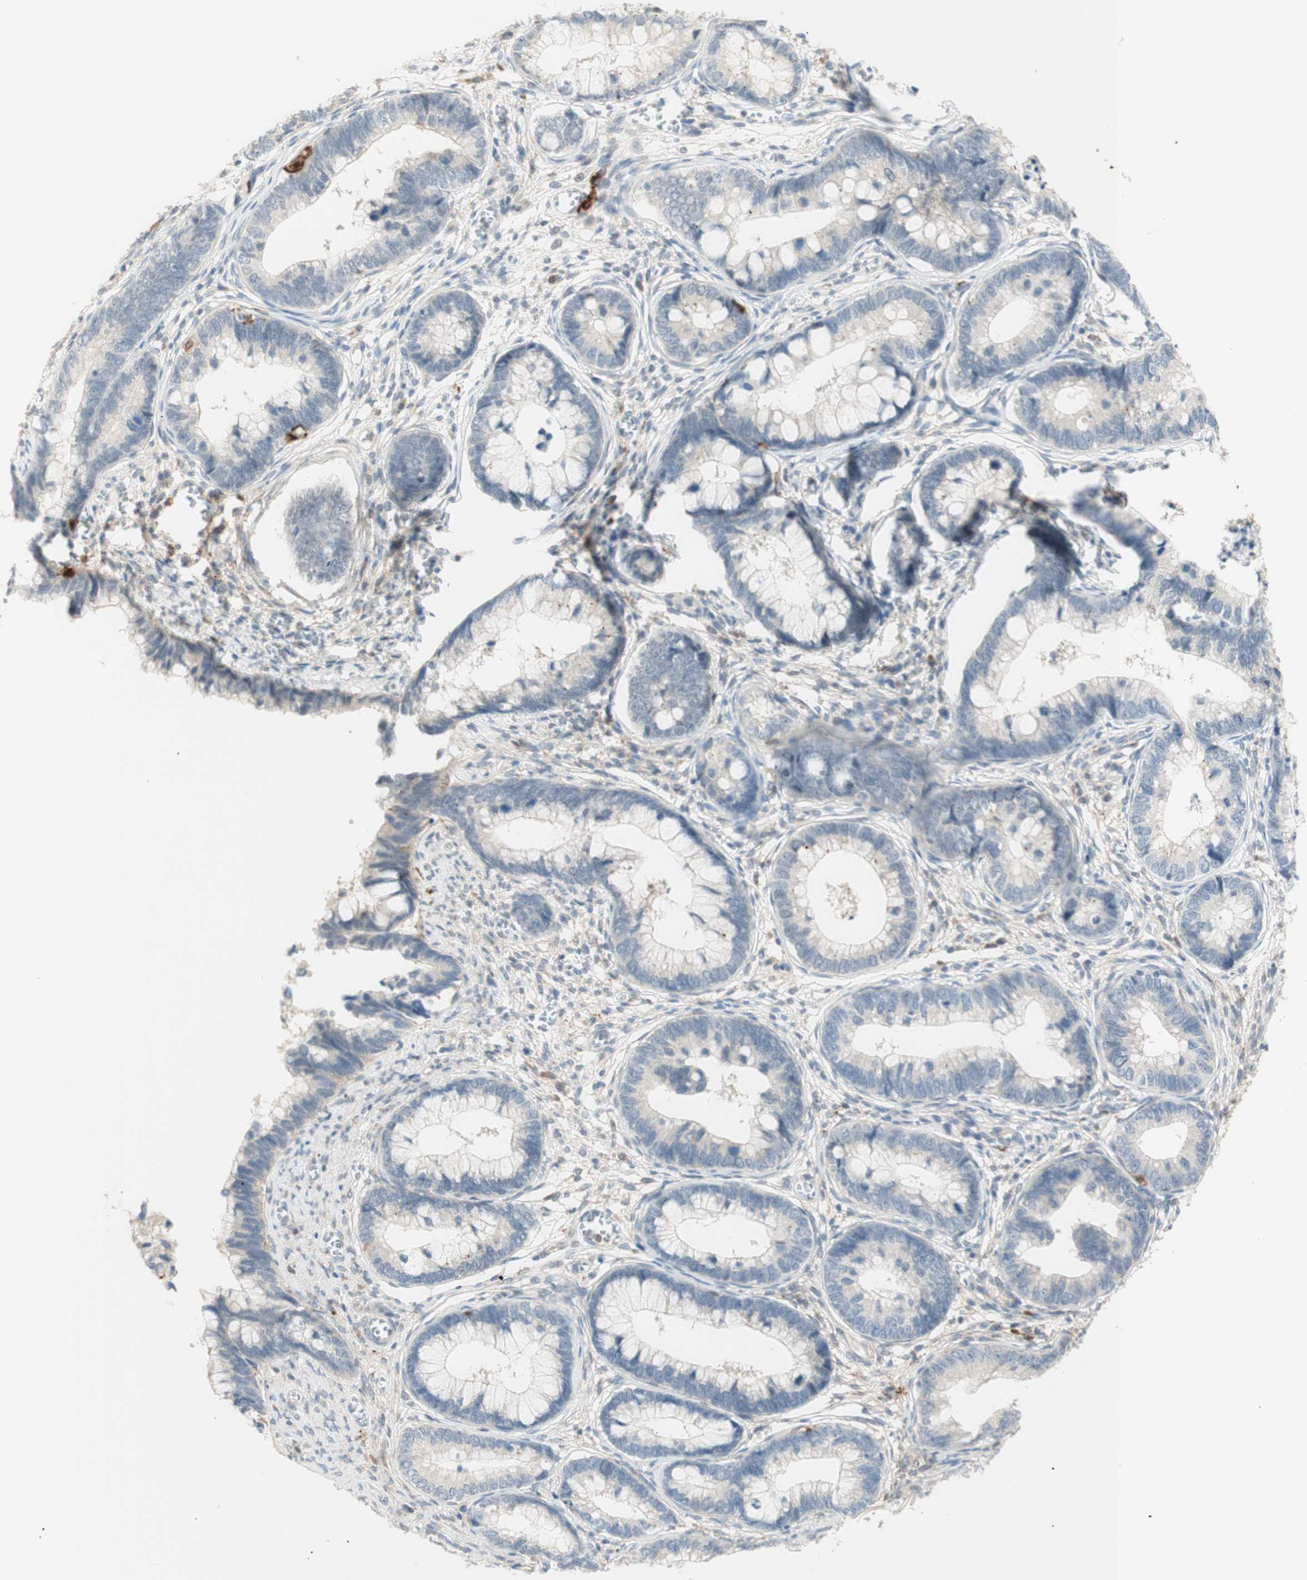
{"staining": {"intensity": "negative", "quantity": "none", "location": "none"}, "tissue": "cervical cancer", "cell_type": "Tumor cells", "image_type": "cancer", "snomed": [{"axis": "morphology", "description": "Adenocarcinoma, NOS"}, {"axis": "topography", "description": "Cervix"}], "caption": "This photomicrograph is of adenocarcinoma (cervical) stained with immunohistochemistry to label a protein in brown with the nuclei are counter-stained blue. There is no positivity in tumor cells. The staining was performed using DAB (3,3'-diaminobenzidine) to visualize the protein expression in brown, while the nuclei were stained in blue with hematoxylin (Magnification: 20x).", "gene": "GAPT", "patient": {"sex": "female", "age": 44}}